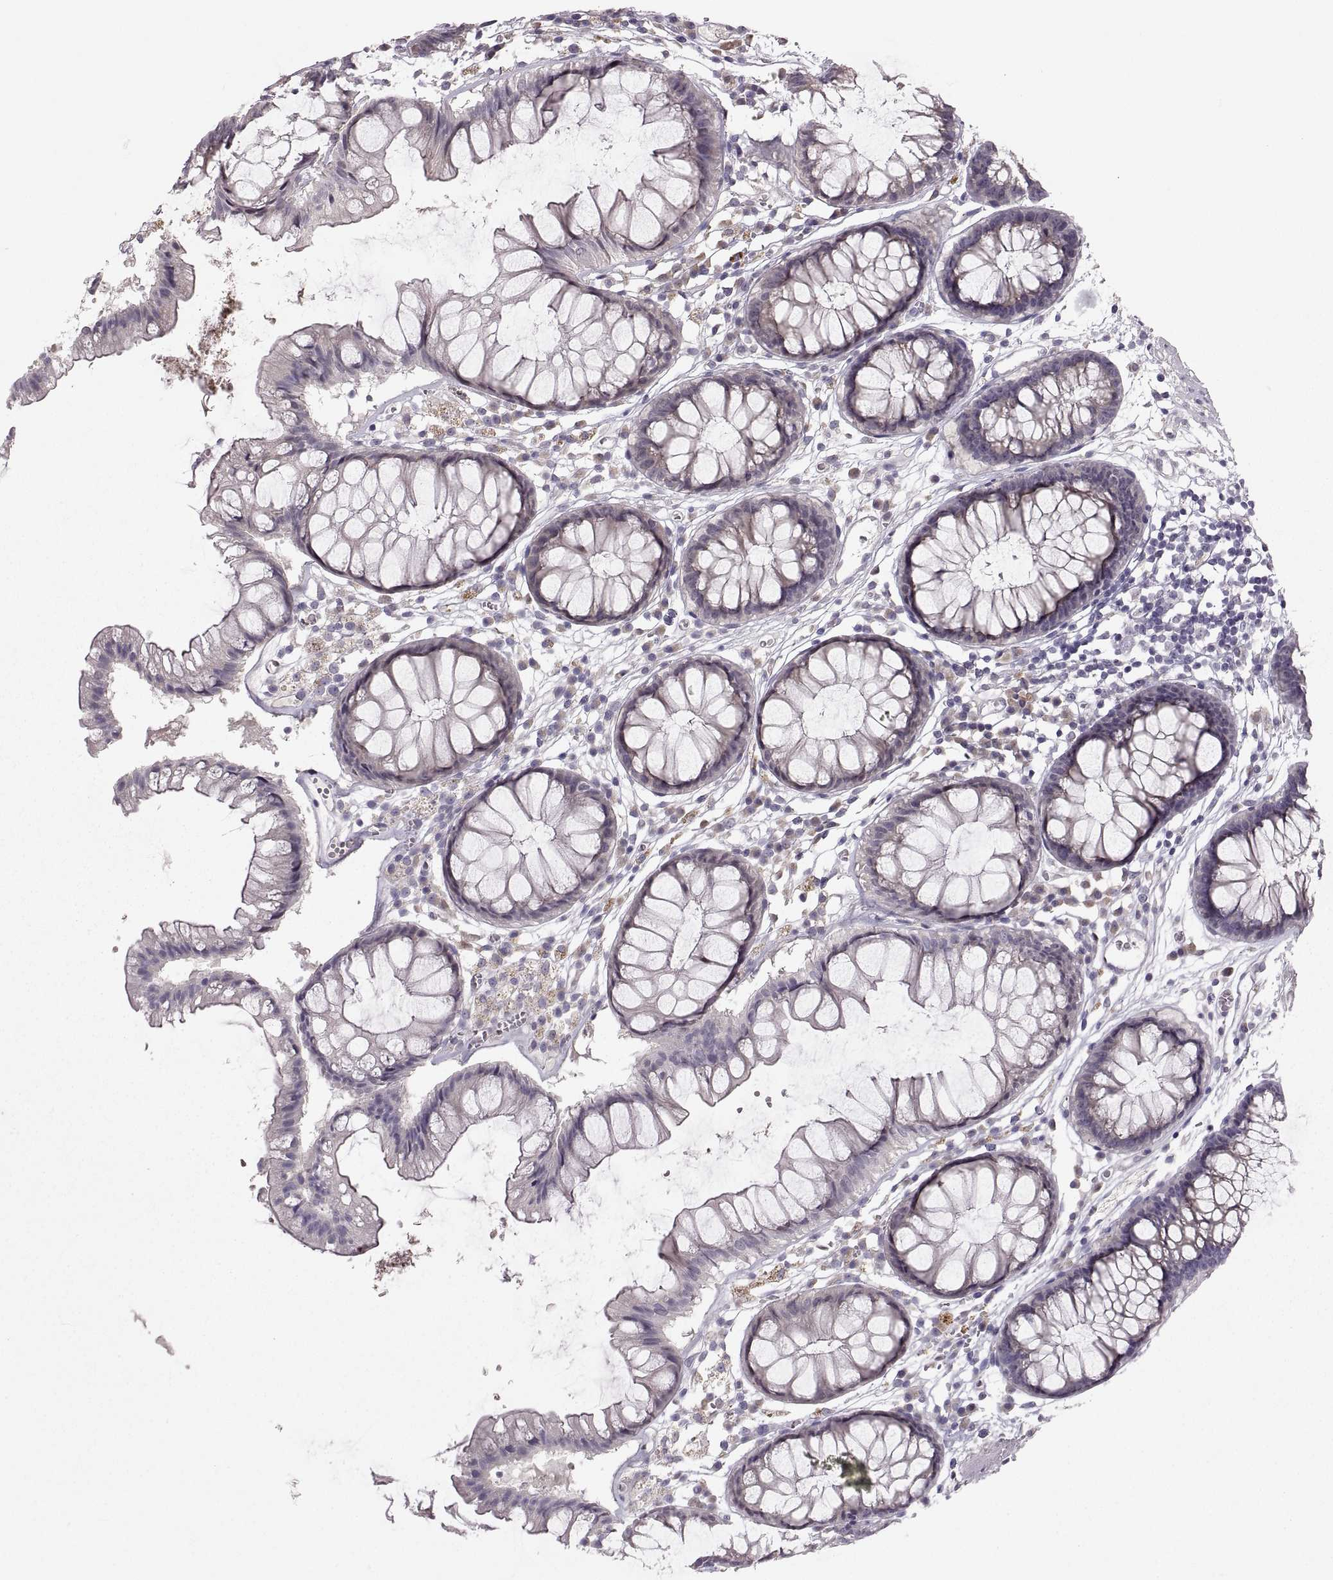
{"staining": {"intensity": "negative", "quantity": "none", "location": "none"}, "tissue": "colon", "cell_type": "Endothelial cells", "image_type": "normal", "snomed": [{"axis": "morphology", "description": "Normal tissue, NOS"}, {"axis": "morphology", "description": "Adenocarcinoma, NOS"}, {"axis": "topography", "description": "Colon"}], "caption": "Immunohistochemistry micrograph of benign colon: colon stained with DAB (3,3'-diaminobenzidine) displays no significant protein staining in endothelial cells.", "gene": "ADH6", "patient": {"sex": "male", "age": 65}}